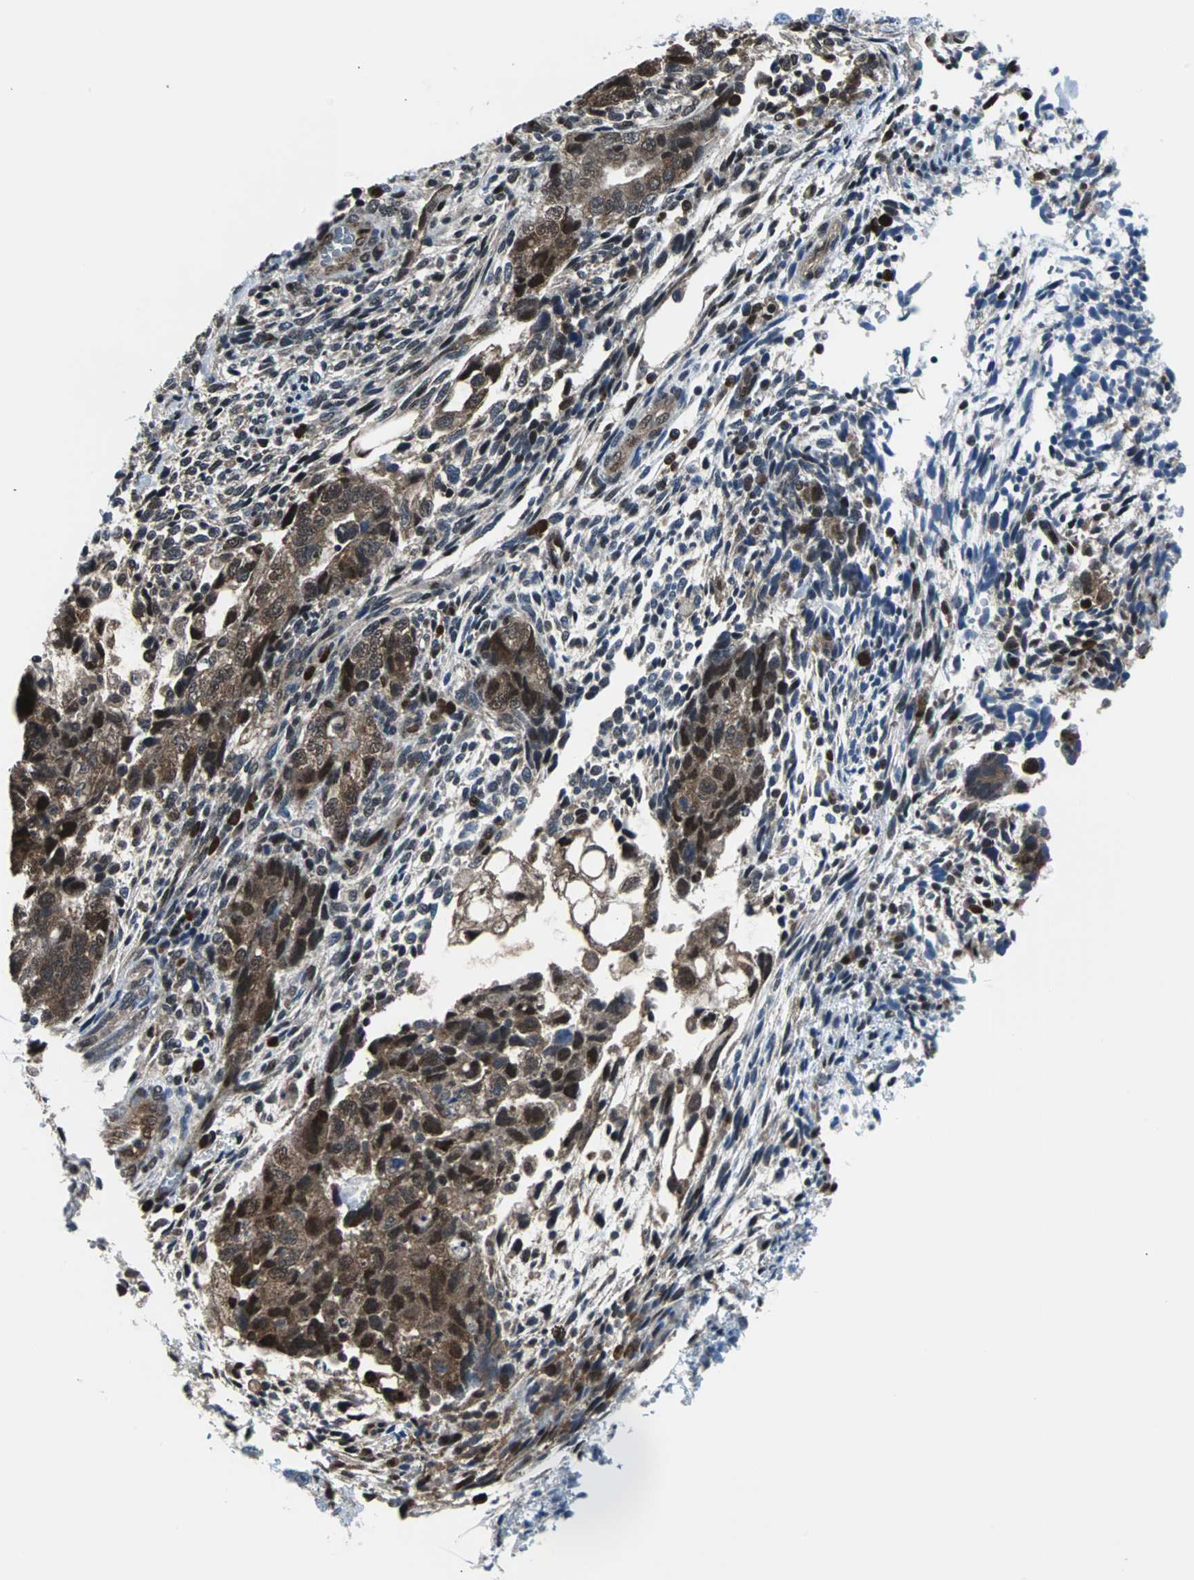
{"staining": {"intensity": "moderate", "quantity": ">75%", "location": "cytoplasmic/membranous"}, "tissue": "testis cancer", "cell_type": "Tumor cells", "image_type": "cancer", "snomed": [{"axis": "morphology", "description": "Normal tissue, NOS"}, {"axis": "morphology", "description": "Carcinoma, Embryonal, NOS"}, {"axis": "topography", "description": "Testis"}], "caption": "Immunohistochemistry image of neoplastic tissue: testis embryonal carcinoma stained using immunohistochemistry (IHC) shows medium levels of moderate protein expression localized specifically in the cytoplasmic/membranous of tumor cells, appearing as a cytoplasmic/membranous brown color.", "gene": "VCP", "patient": {"sex": "male", "age": 36}}